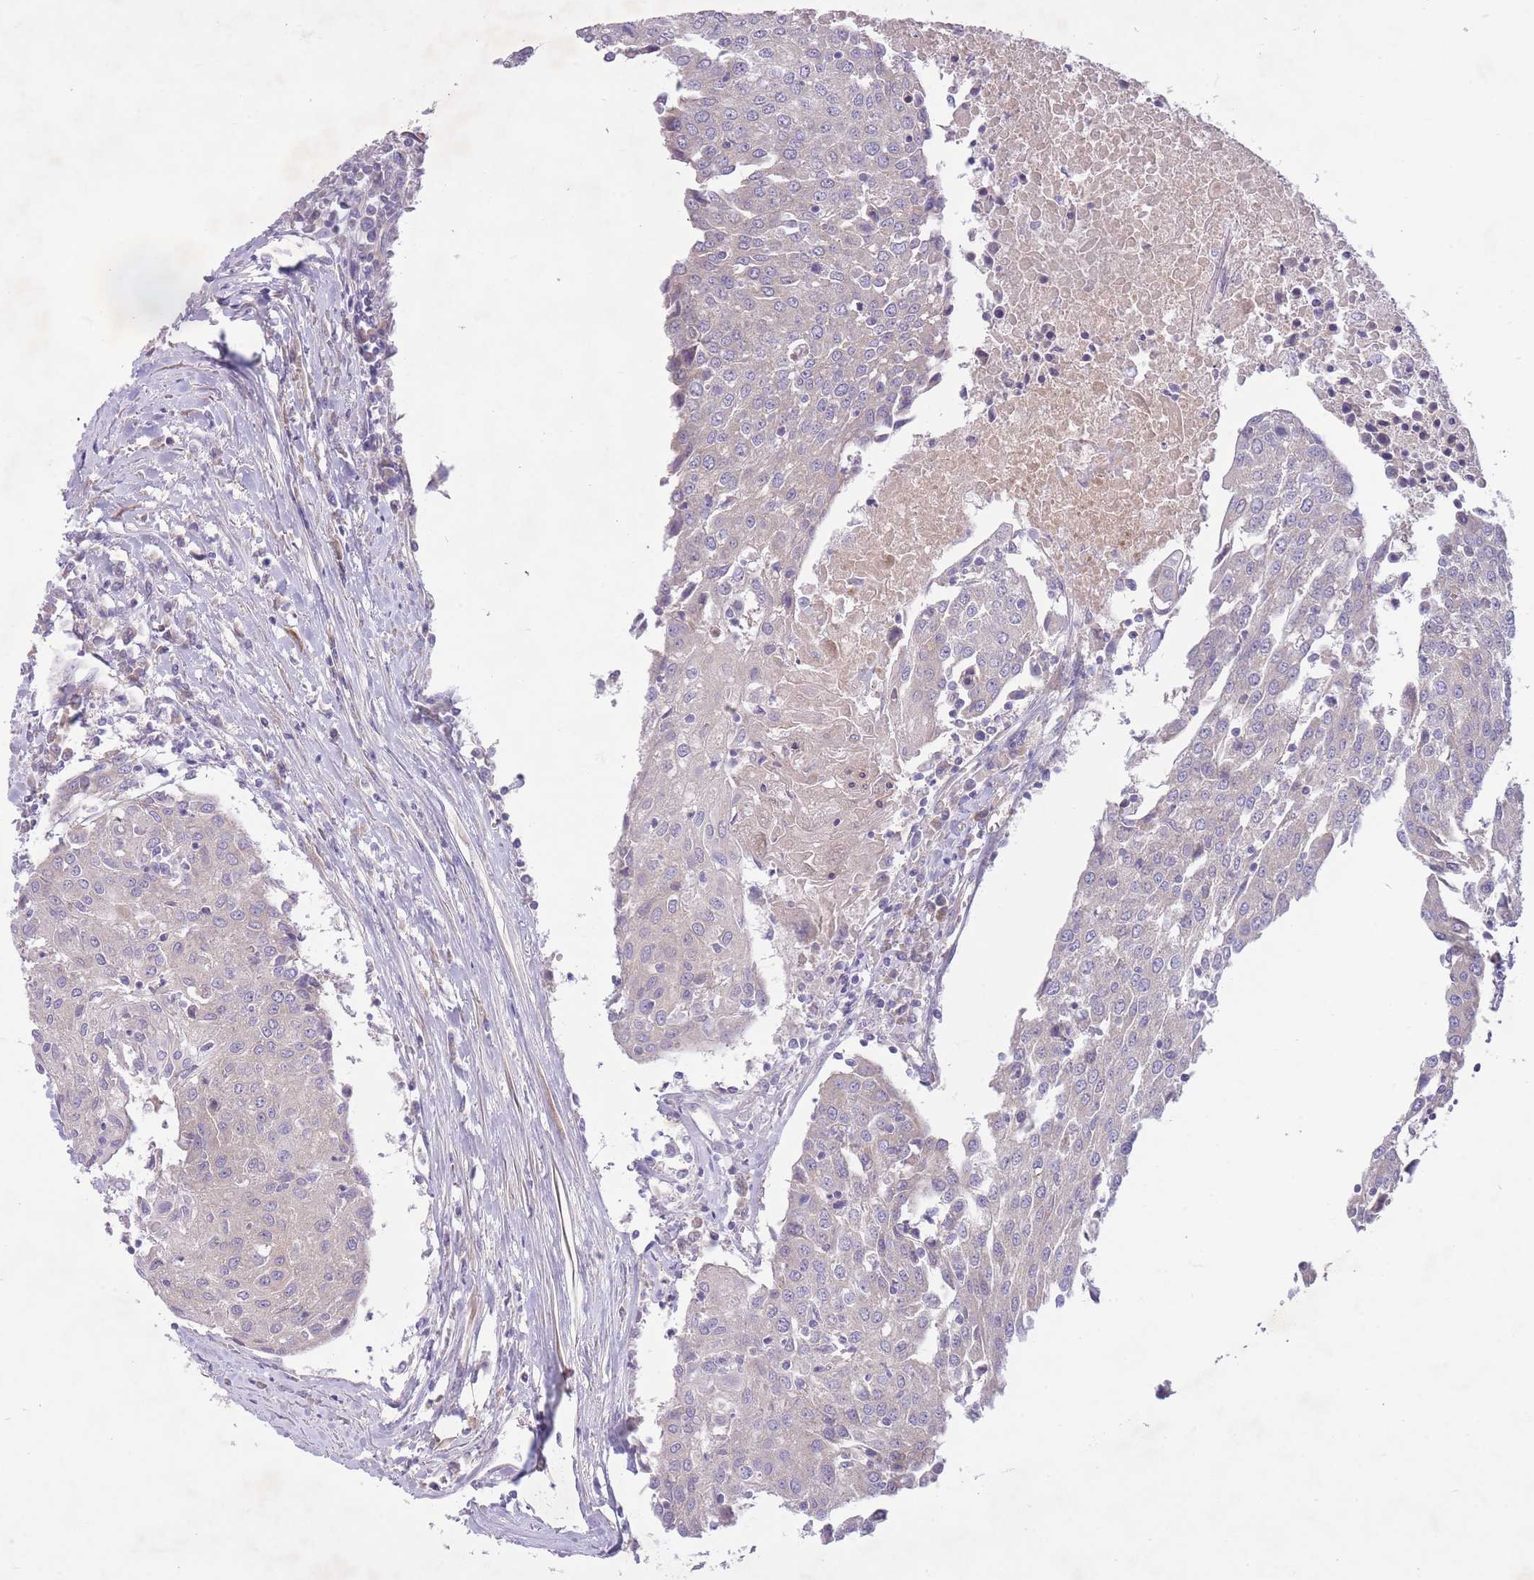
{"staining": {"intensity": "negative", "quantity": "none", "location": "none"}, "tissue": "urothelial cancer", "cell_type": "Tumor cells", "image_type": "cancer", "snomed": [{"axis": "morphology", "description": "Urothelial carcinoma, High grade"}, {"axis": "topography", "description": "Urinary bladder"}], "caption": "Histopathology image shows no significant protein staining in tumor cells of urothelial cancer.", "gene": "PNPLA5", "patient": {"sex": "female", "age": 85}}